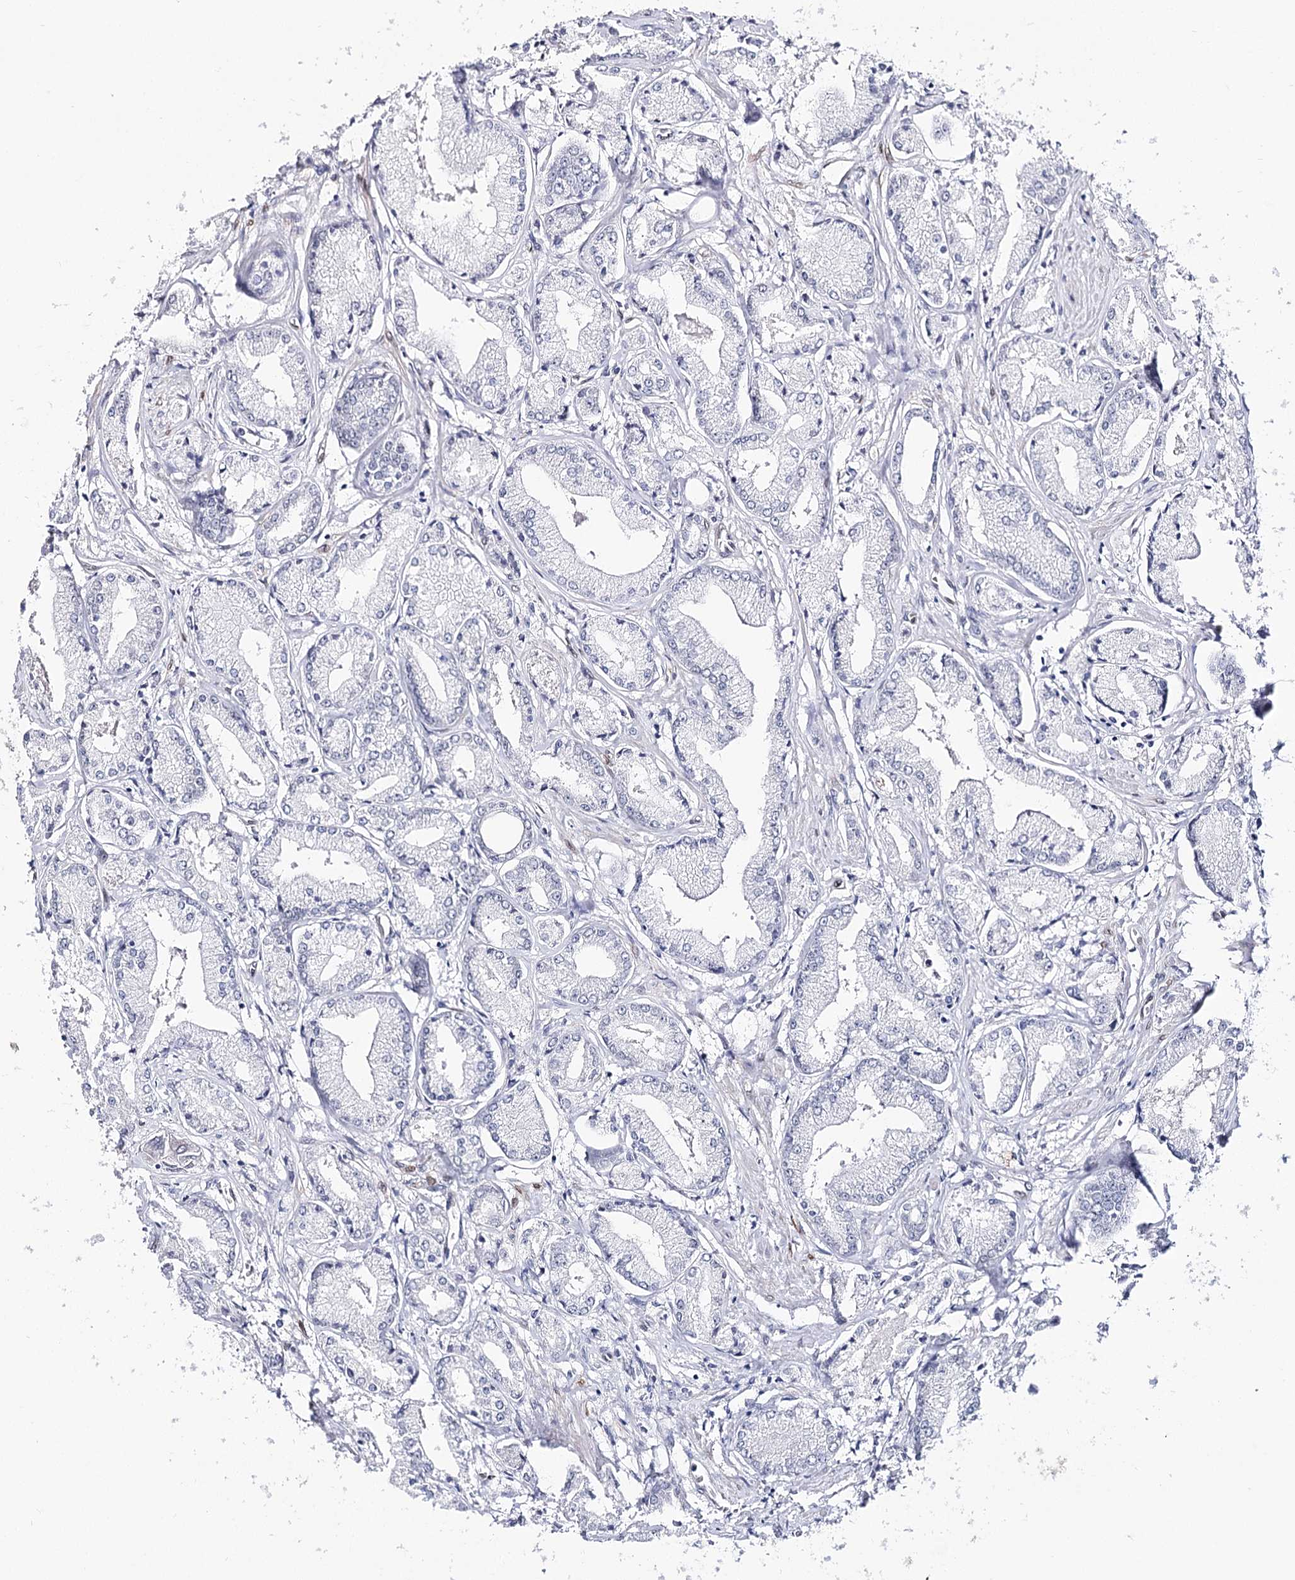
{"staining": {"intensity": "negative", "quantity": "none", "location": "none"}, "tissue": "prostate cancer", "cell_type": "Tumor cells", "image_type": "cancer", "snomed": [{"axis": "morphology", "description": "Adenocarcinoma, Low grade"}, {"axis": "topography", "description": "Prostate"}], "caption": "IHC of human prostate cancer exhibits no staining in tumor cells.", "gene": "TMEM201", "patient": {"sex": "male", "age": 60}}